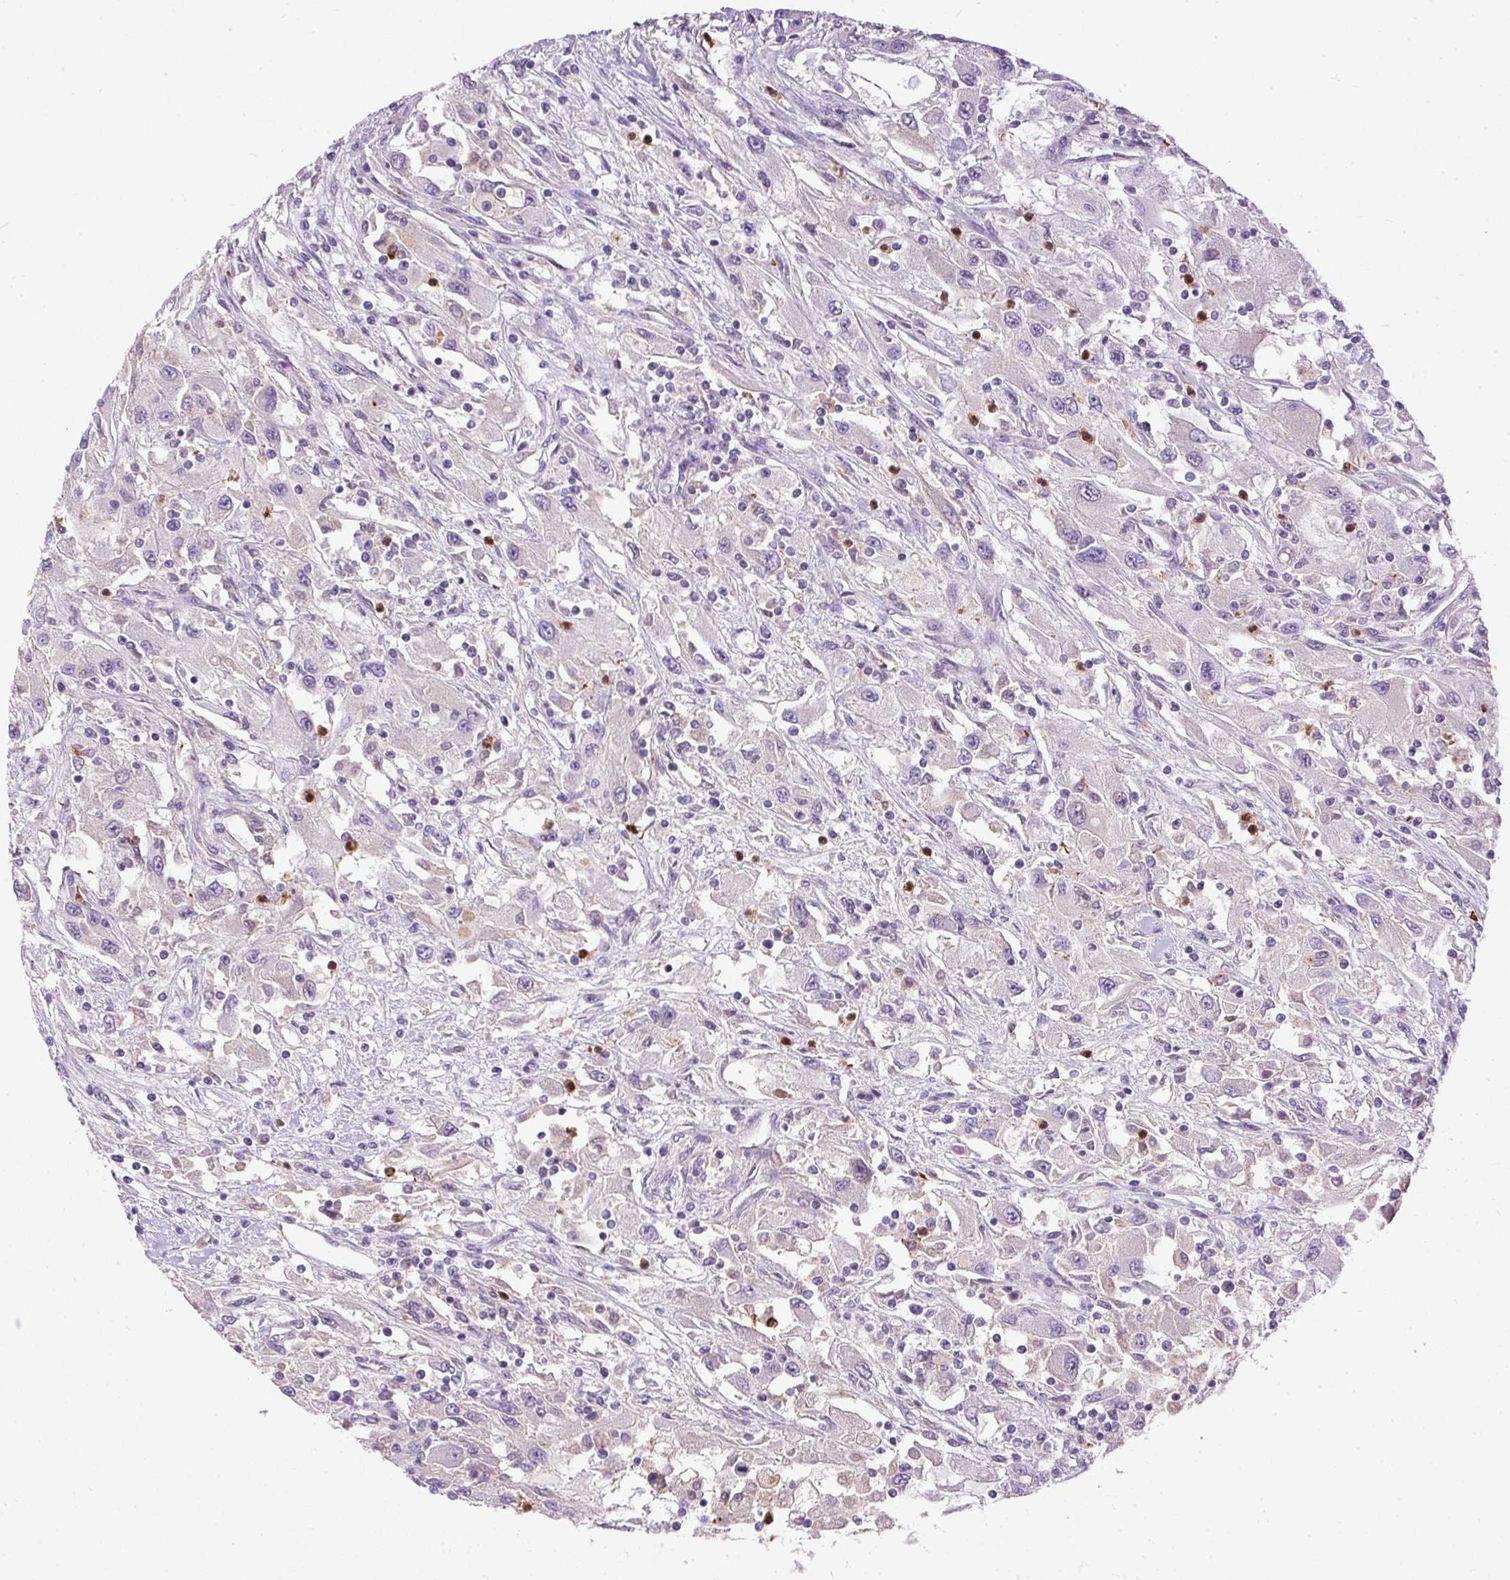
{"staining": {"intensity": "negative", "quantity": "none", "location": "none"}, "tissue": "renal cancer", "cell_type": "Tumor cells", "image_type": "cancer", "snomed": [{"axis": "morphology", "description": "Adenocarcinoma, NOS"}, {"axis": "topography", "description": "Kidney"}], "caption": "A photomicrograph of human renal cancer (adenocarcinoma) is negative for staining in tumor cells.", "gene": "CTTNBP2", "patient": {"sex": "female", "age": 67}}